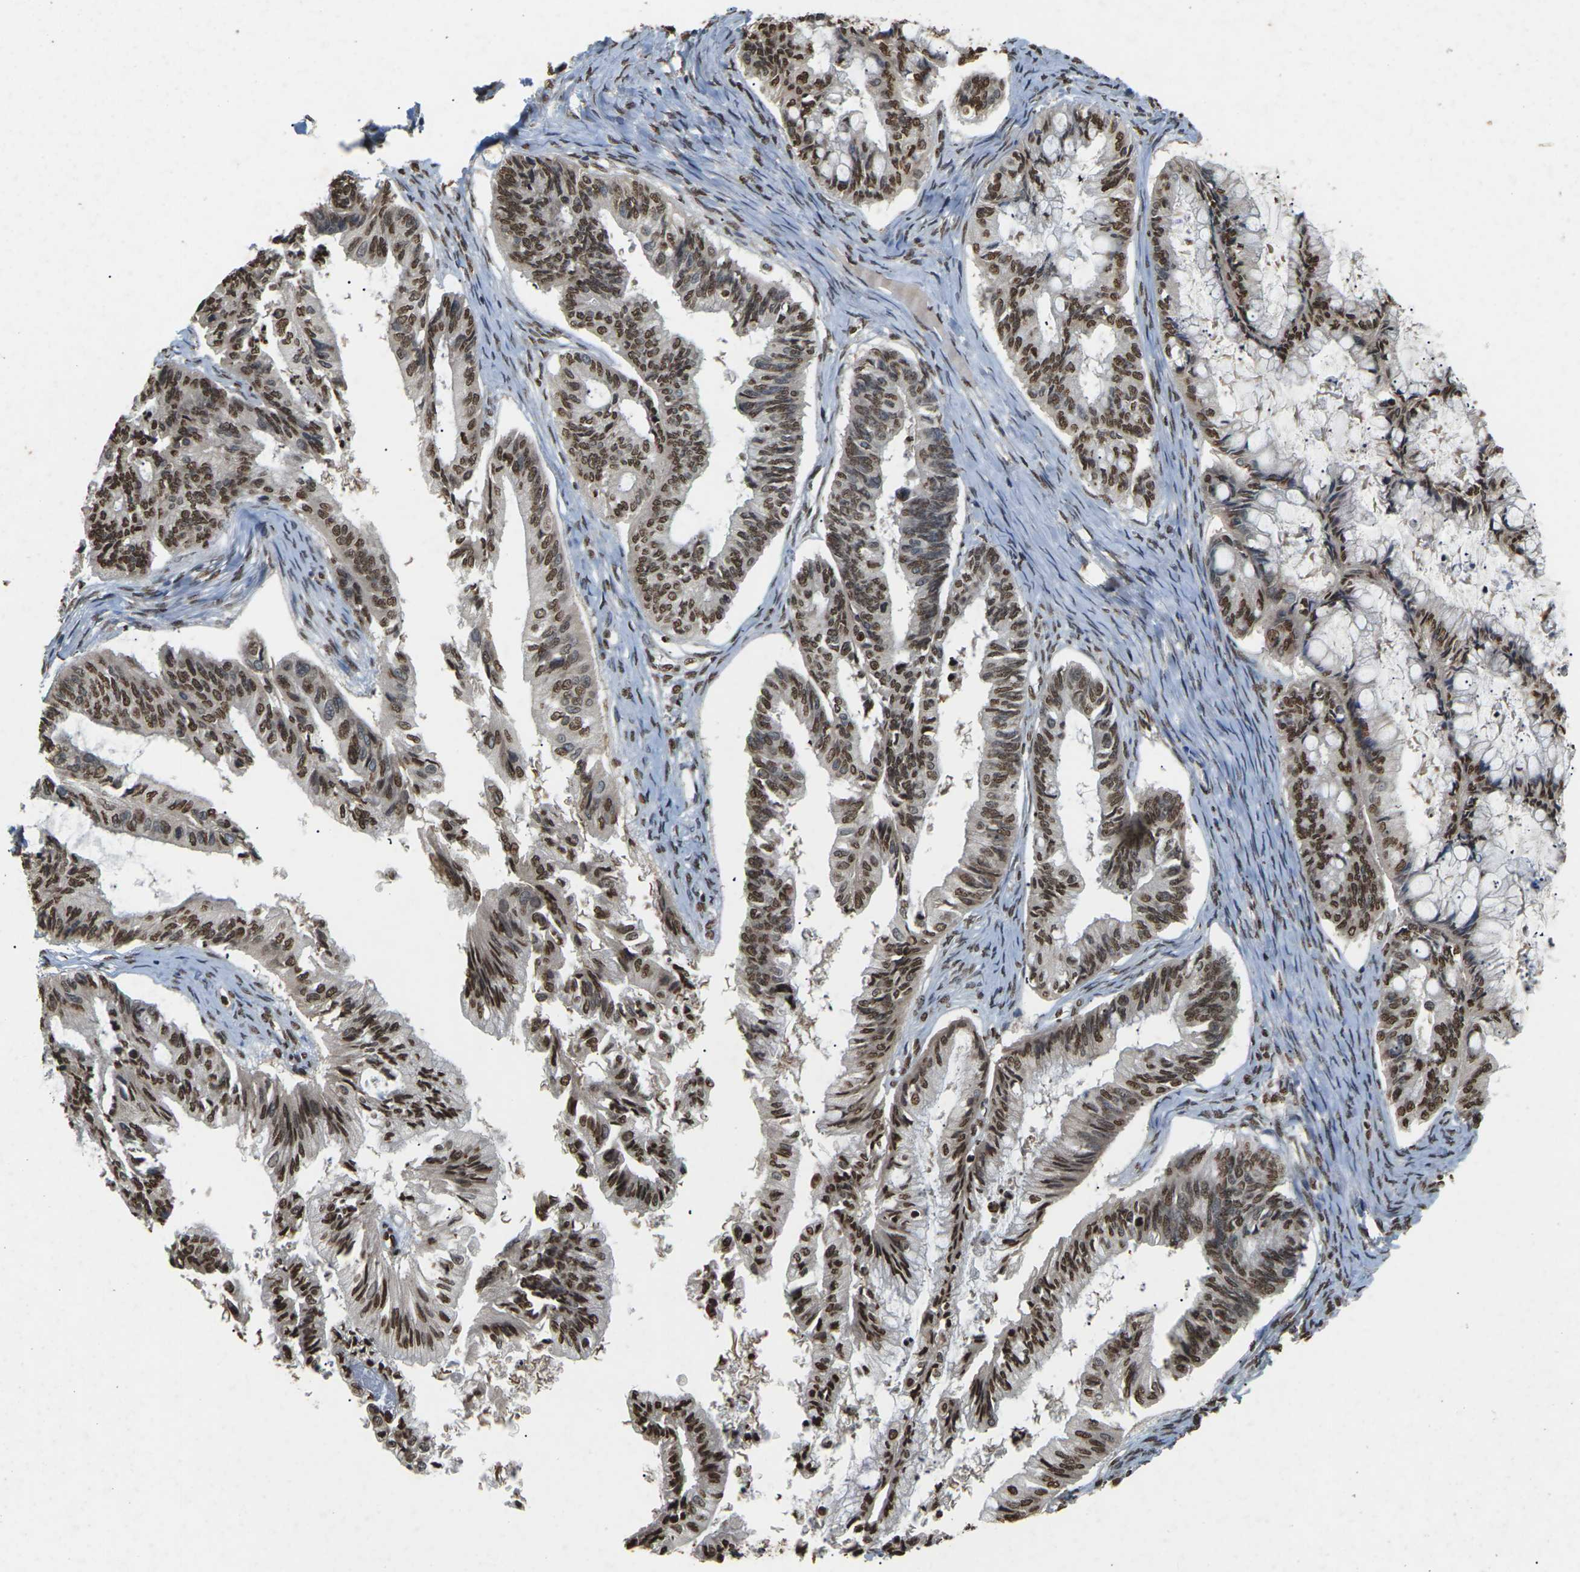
{"staining": {"intensity": "strong", "quantity": ">75%", "location": "nuclear"}, "tissue": "ovarian cancer", "cell_type": "Tumor cells", "image_type": "cancer", "snomed": [{"axis": "morphology", "description": "Cystadenocarcinoma, mucinous, NOS"}, {"axis": "topography", "description": "Ovary"}], "caption": "Brown immunohistochemical staining in ovarian cancer reveals strong nuclear positivity in approximately >75% of tumor cells.", "gene": "EMSY", "patient": {"sex": "female", "age": 57}}